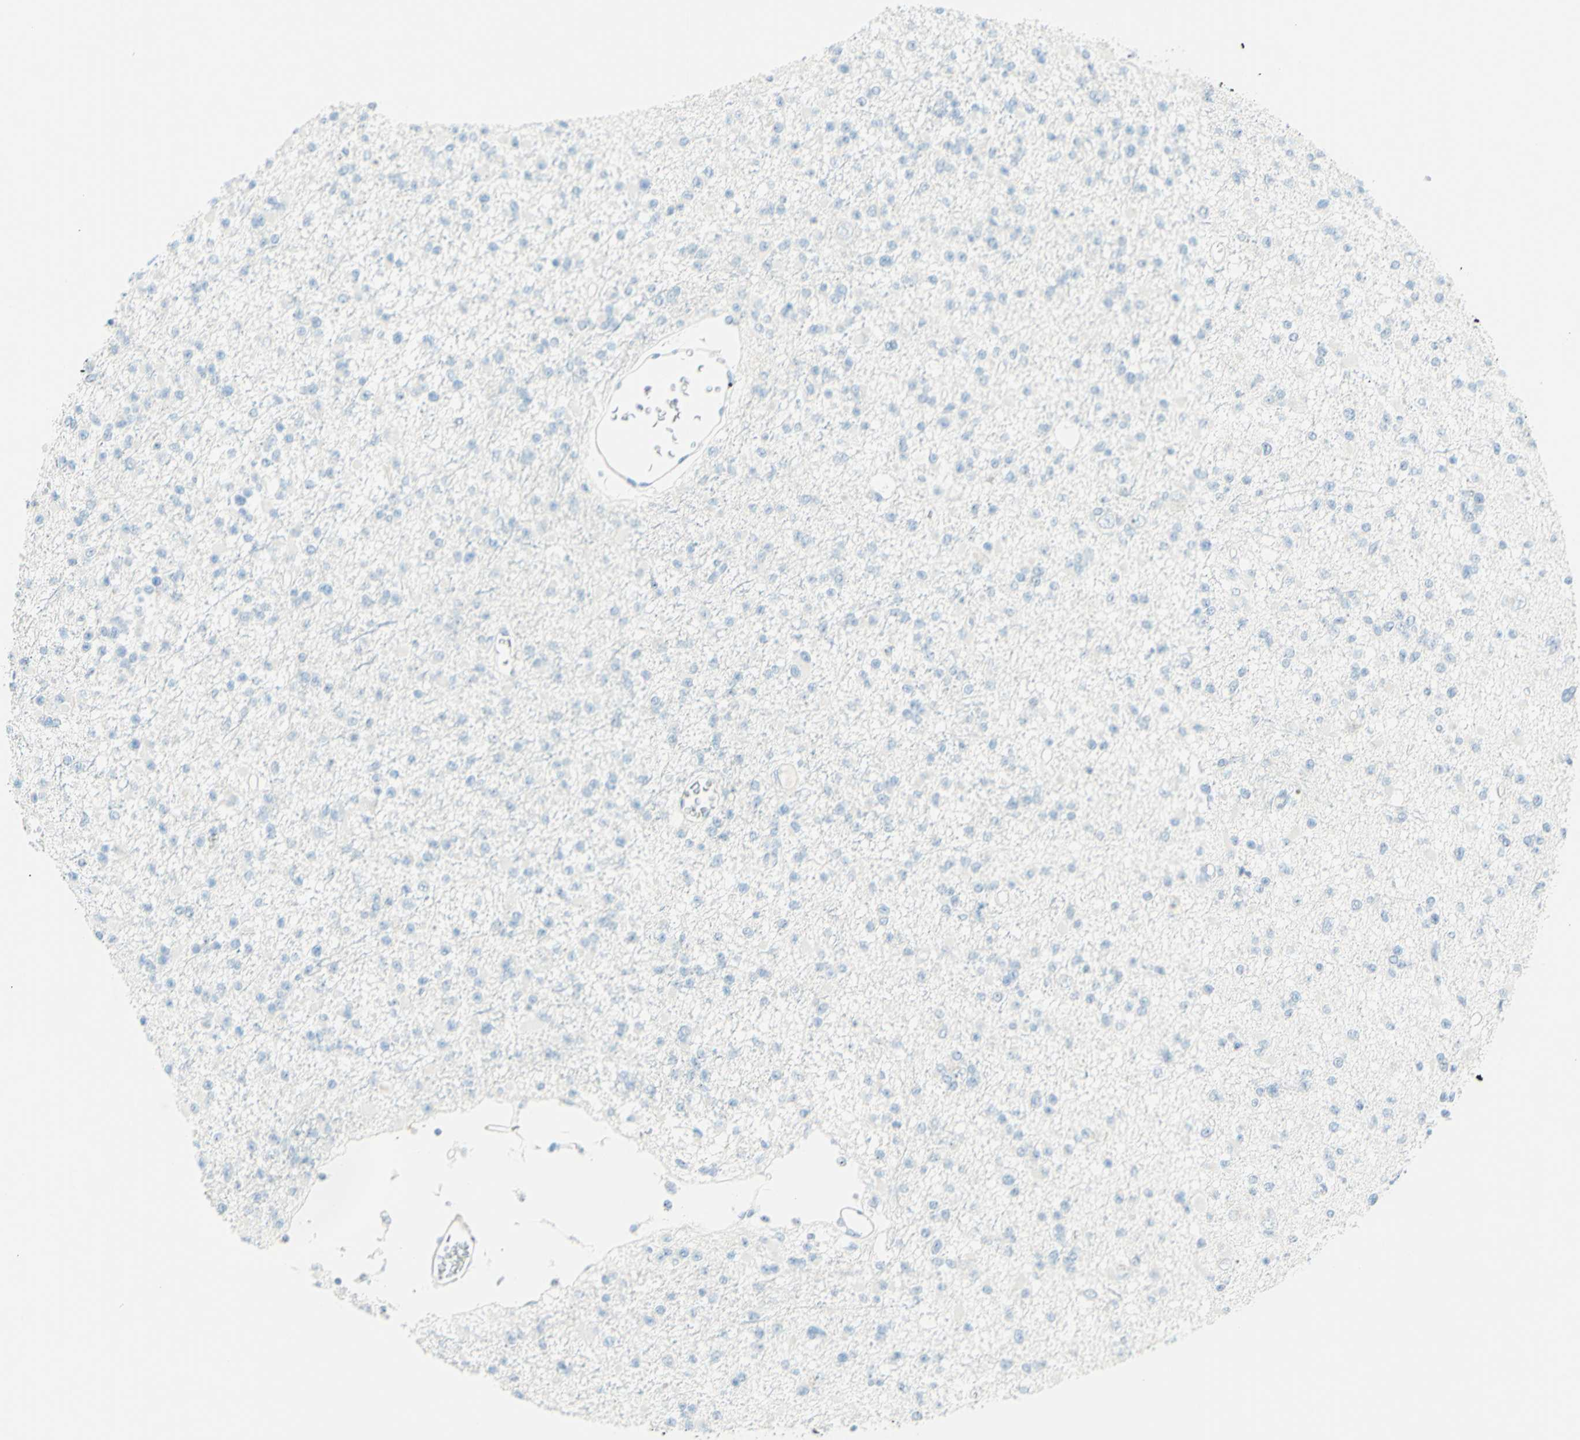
{"staining": {"intensity": "negative", "quantity": "none", "location": "none"}, "tissue": "glioma", "cell_type": "Tumor cells", "image_type": "cancer", "snomed": [{"axis": "morphology", "description": "Glioma, malignant, Low grade"}, {"axis": "topography", "description": "Brain"}], "caption": "Tumor cells are negative for protein expression in human malignant glioma (low-grade).", "gene": "FMR1NB", "patient": {"sex": "female", "age": 22}}